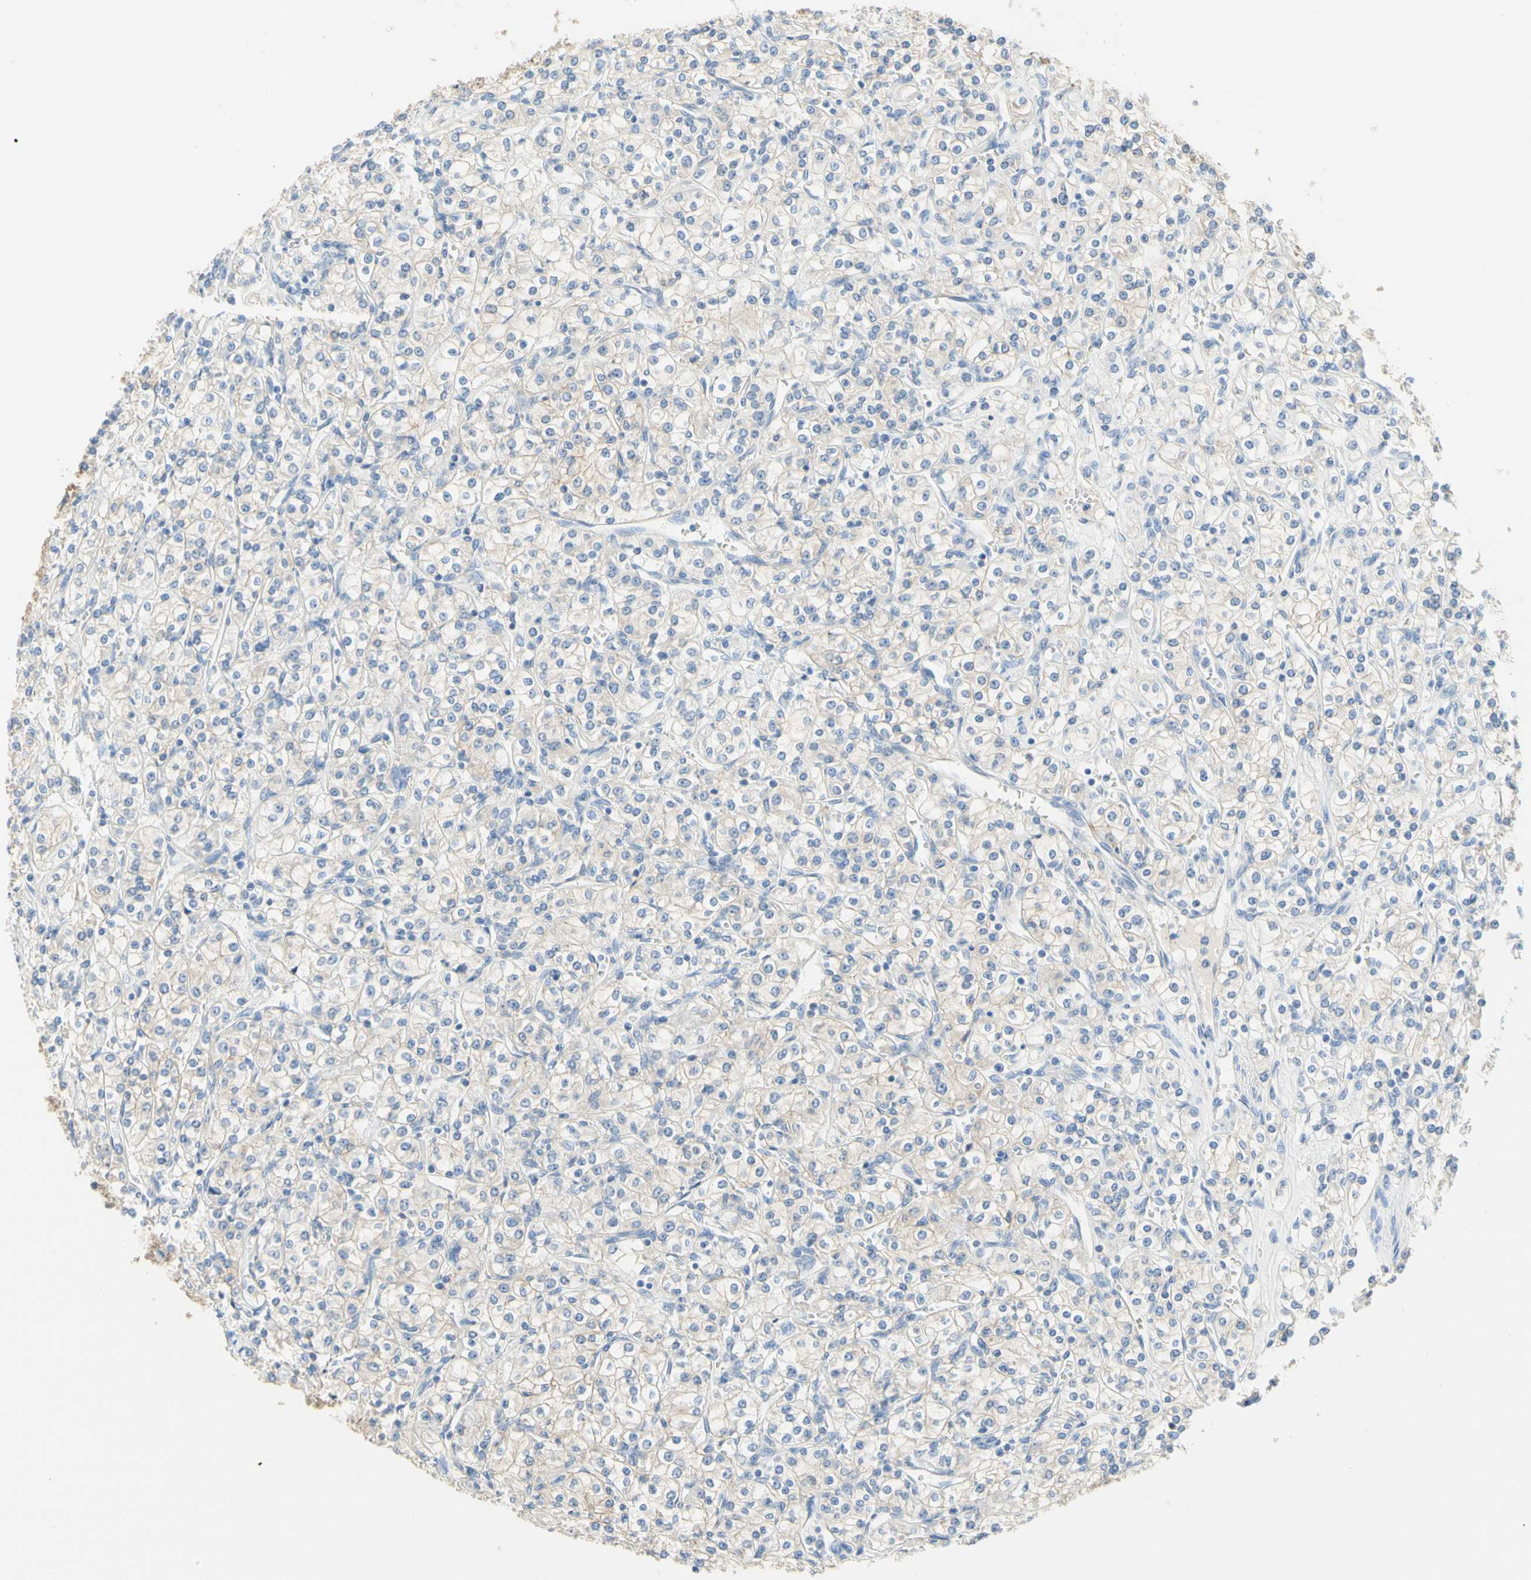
{"staining": {"intensity": "negative", "quantity": "none", "location": "none"}, "tissue": "renal cancer", "cell_type": "Tumor cells", "image_type": "cancer", "snomed": [{"axis": "morphology", "description": "Adenocarcinoma, NOS"}, {"axis": "topography", "description": "Kidney"}], "caption": "This is a histopathology image of immunohistochemistry staining of renal cancer (adenocarcinoma), which shows no positivity in tumor cells. (DAB (3,3'-diaminobenzidine) immunohistochemistry (IHC) with hematoxylin counter stain).", "gene": "NECTIN4", "patient": {"sex": "male", "age": 77}}